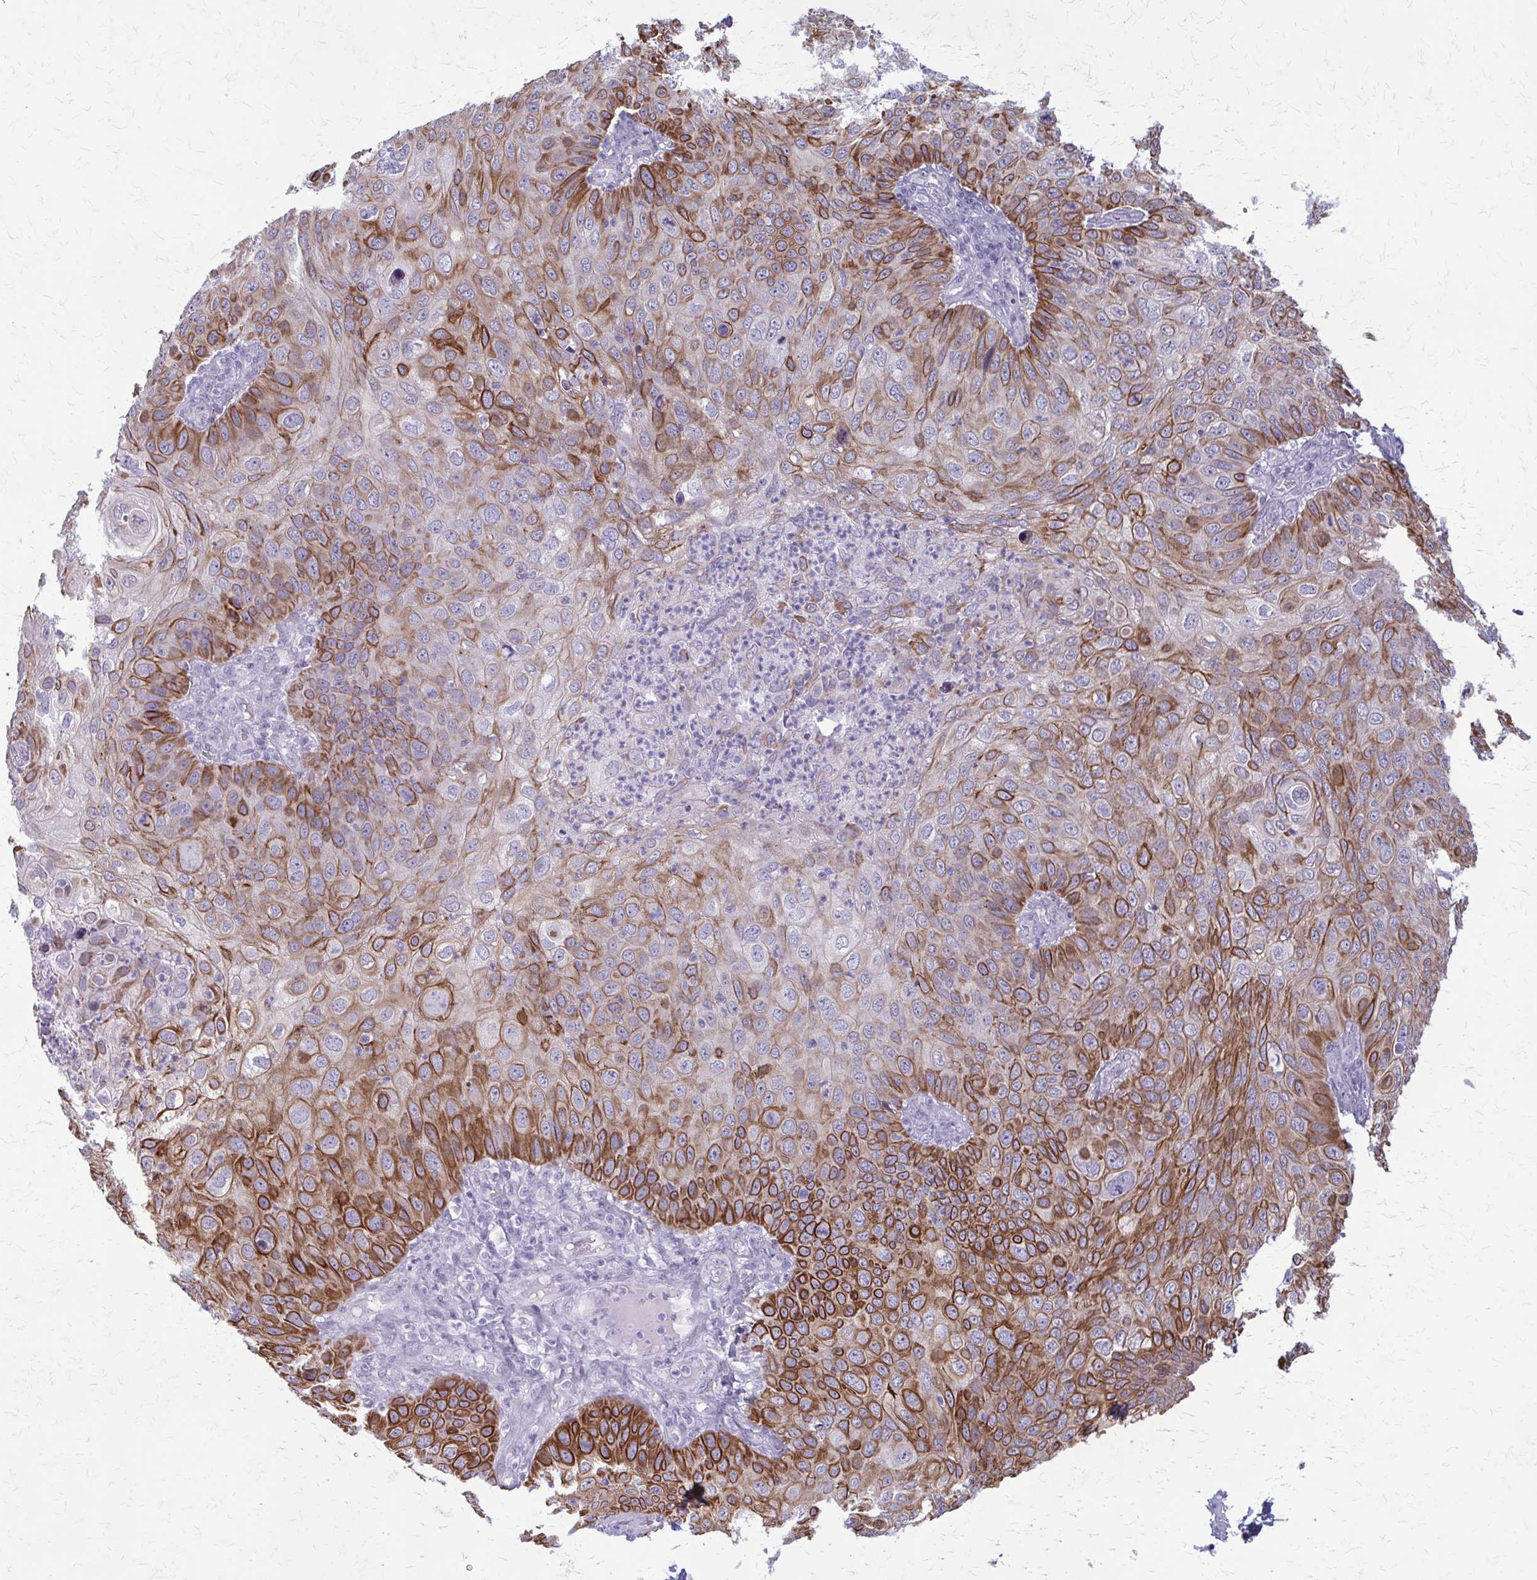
{"staining": {"intensity": "strong", "quantity": "25%-75%", "location": "cytoplasmic/membranous"}, "tissue": "skin cancer", "cell_type": "Tumor cells", "image_type": "cancer", "snomed": [{"axis": "morphology", "description": "Squamous cell carcinoma, NOS"}, {"axis": "topography", "description": "Skin"}], "caption": "Protein analysis of squamous cell carcinoma (skin) tissue reveals strong cytoplasmic/membranous positivity in approximately 25%-75% of tumor cells.", "gene": "KRT5", "patient": {"sex": "male", "age": 87}}